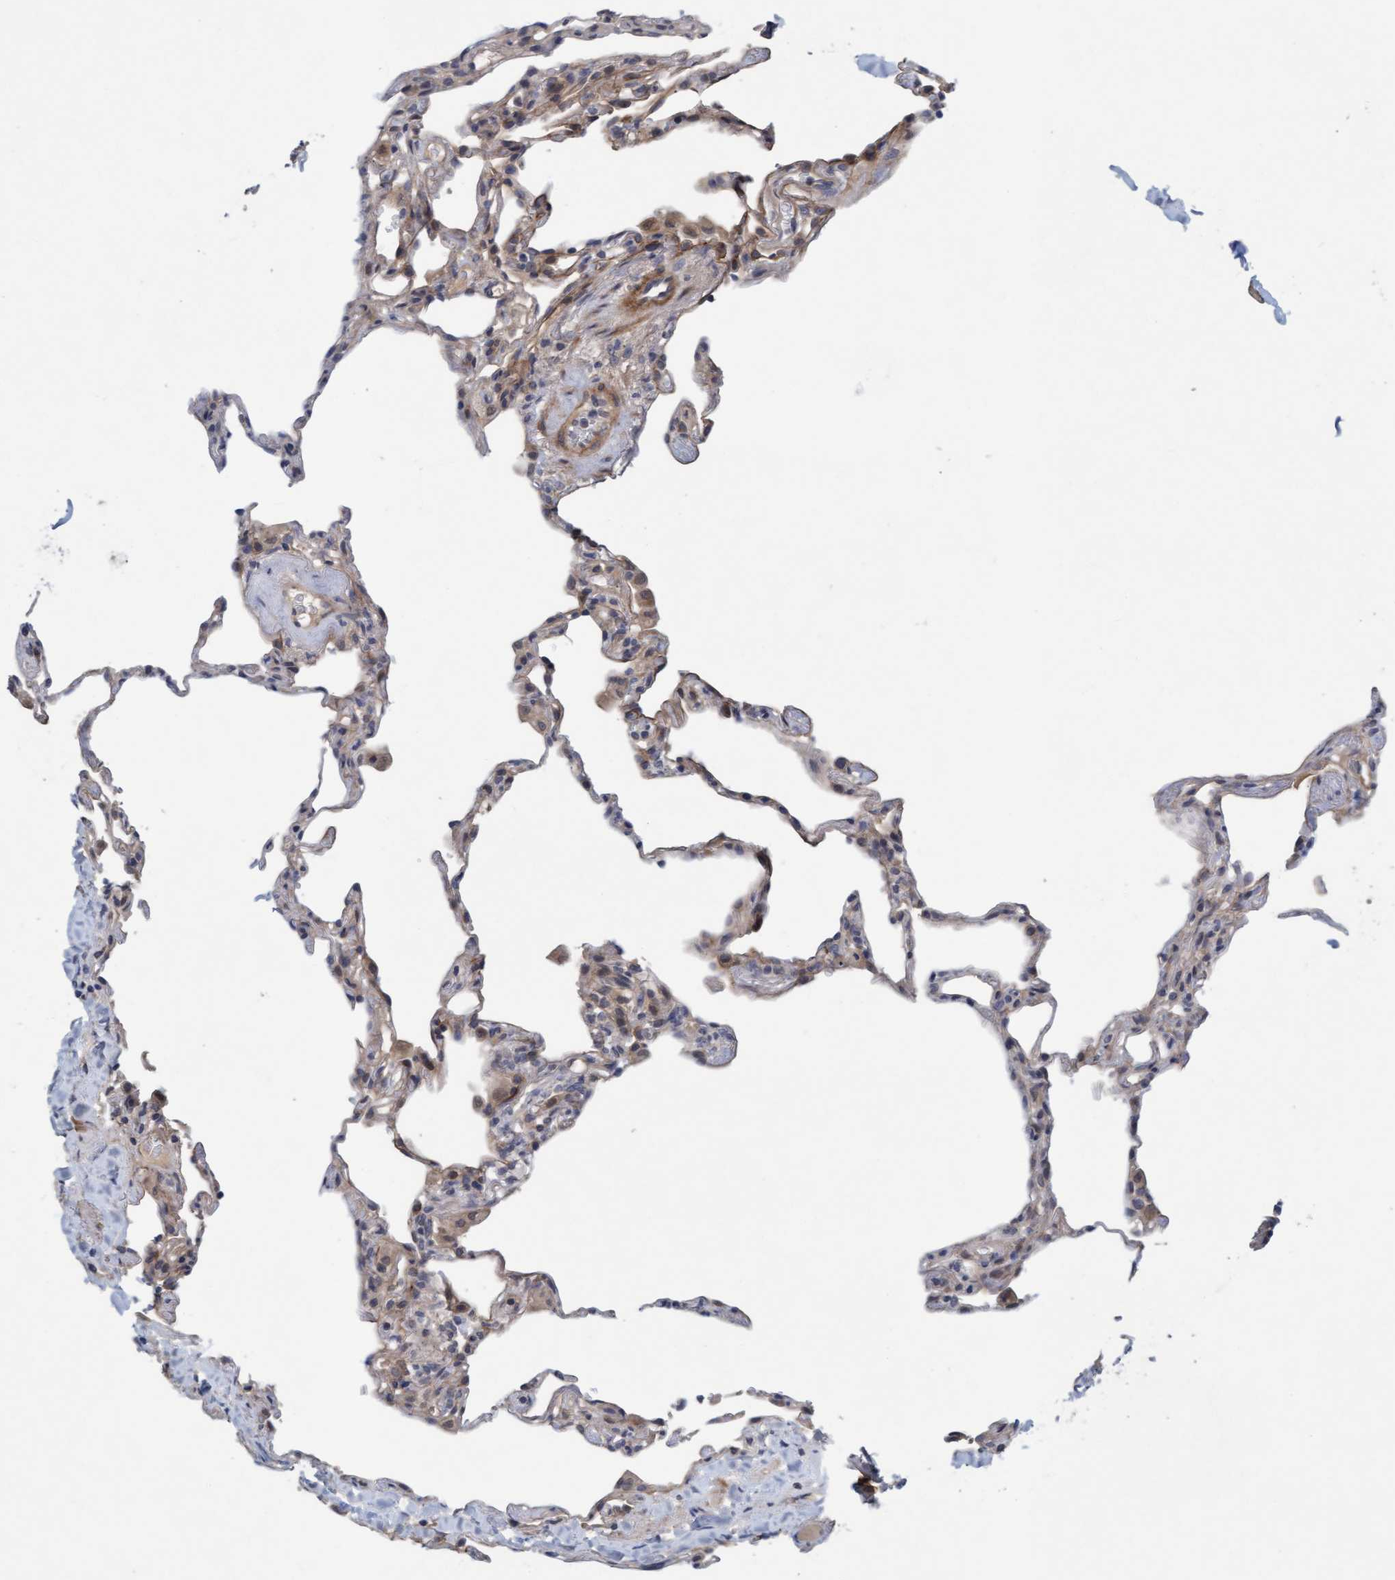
{"staining": {"intensity": "weak", "quantity": "<25%", "location": "cytoplasmic/membranous"}, "tissue": "lung", "cell_type": "Alveolar cells", "image_type": "normal", "snomed": [{"axis": "morphology", "description": "Normal tissue, NOS"}, {"axis": "topography", "description": "Lung"}], "caption": "IHC micrograph of normal lung: human lung stained with DAB (3,3'-diaminobenzidine) demonstrates no significant protein staining in alveolar cells.", "gene": "TSTD2", "patient": {"sex": "male", "age": 59}}